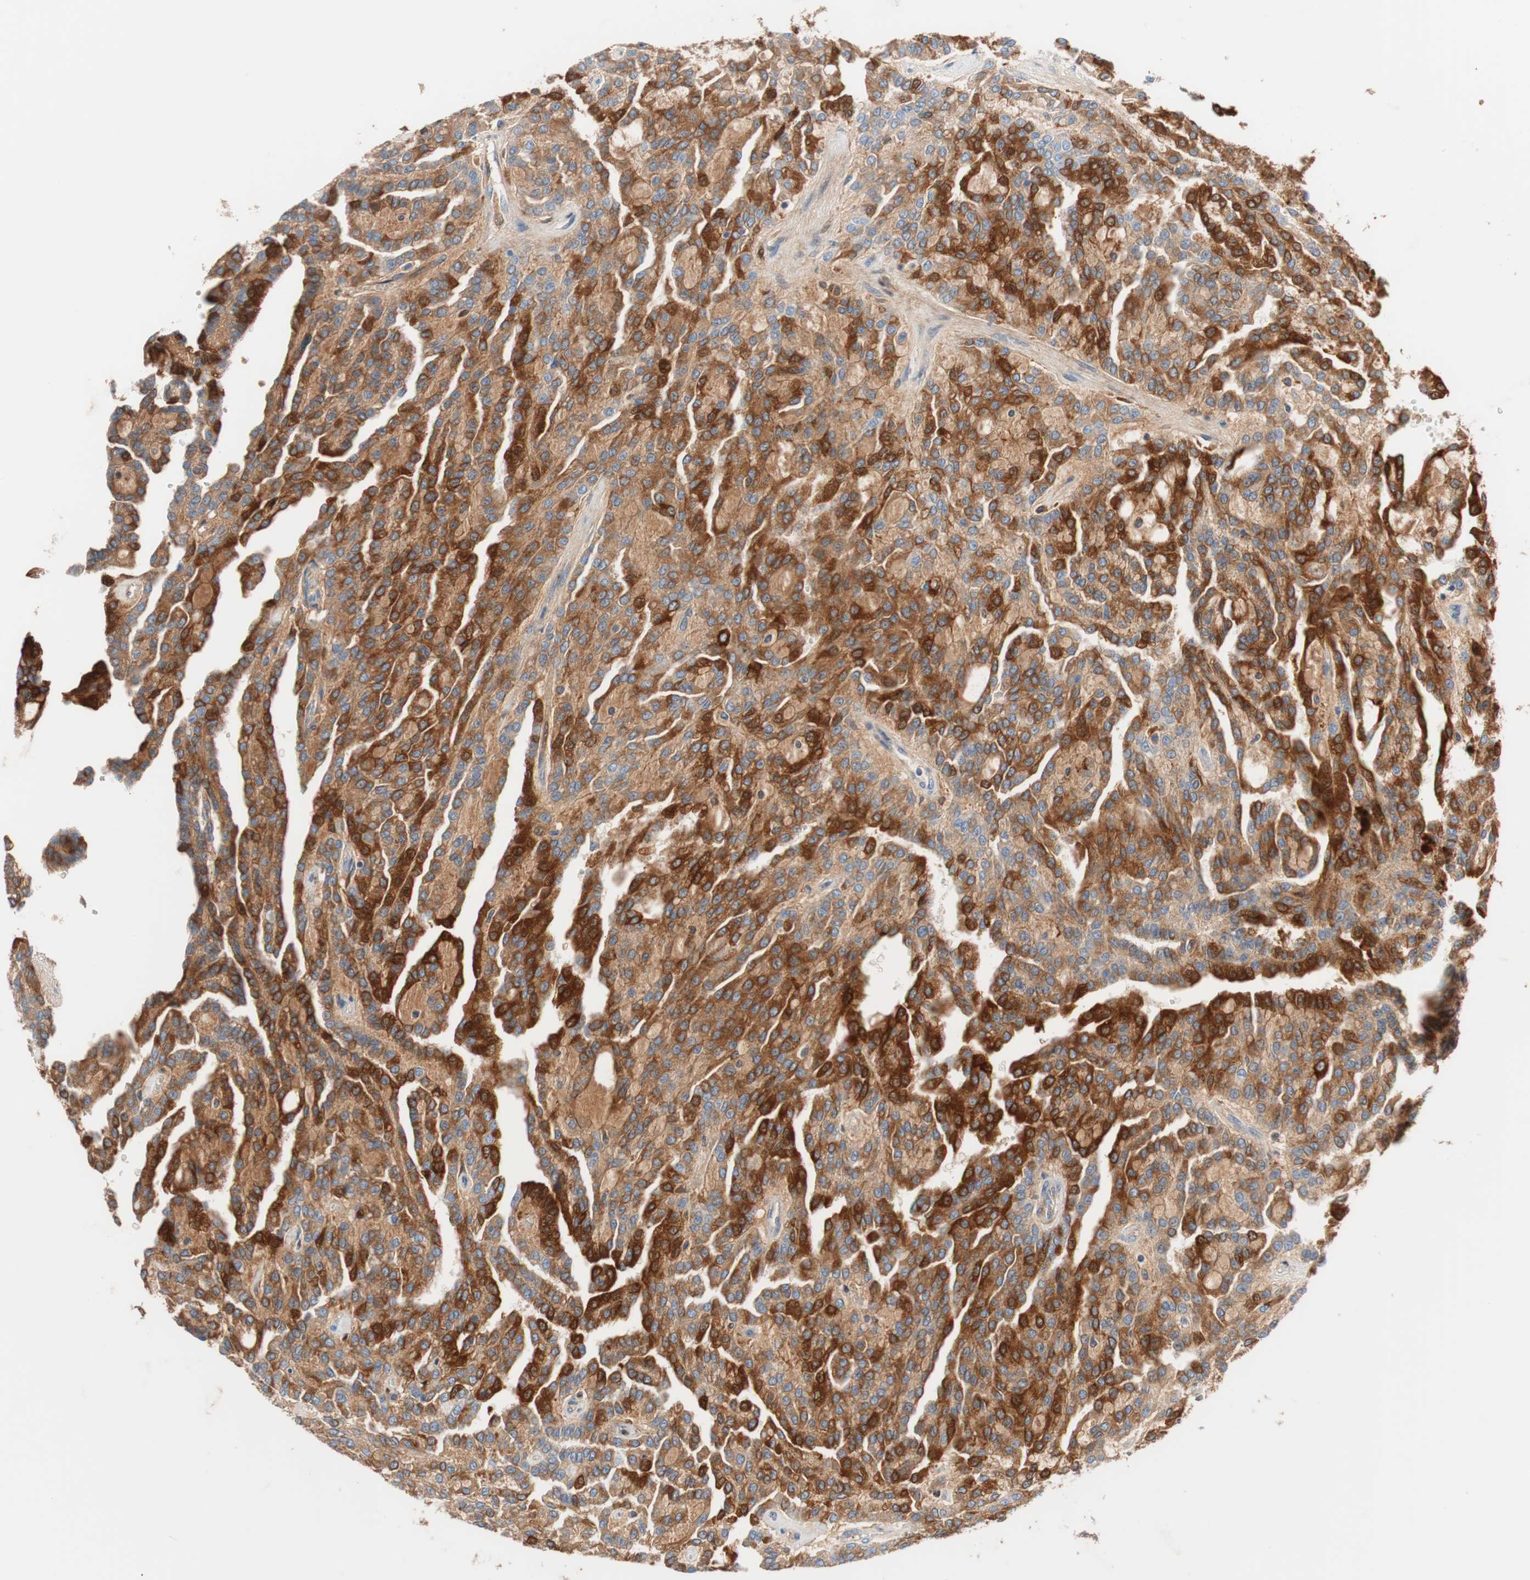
{"staining": {"intensity": "strong", "quantity": ">75%", "location": "cytoplasmic/membranous"}, "tissue": "renal cancer", "cell_type": "Tumor cells", "image_type": "cancer", "snomed": [{"axis": "morphology", "description": "Adenocarcinoma, NOS"}, {"axis": "topography", "description": "Kidney"}], "caption": "About >75% of tumor cells in human renal adenocarcinoma show strong cytoplasmic/membranous protein staining as visualized by brown immunohistochemical staining.", "gene": "RBP4", "patient": {"sex": "male", "age": 63}}